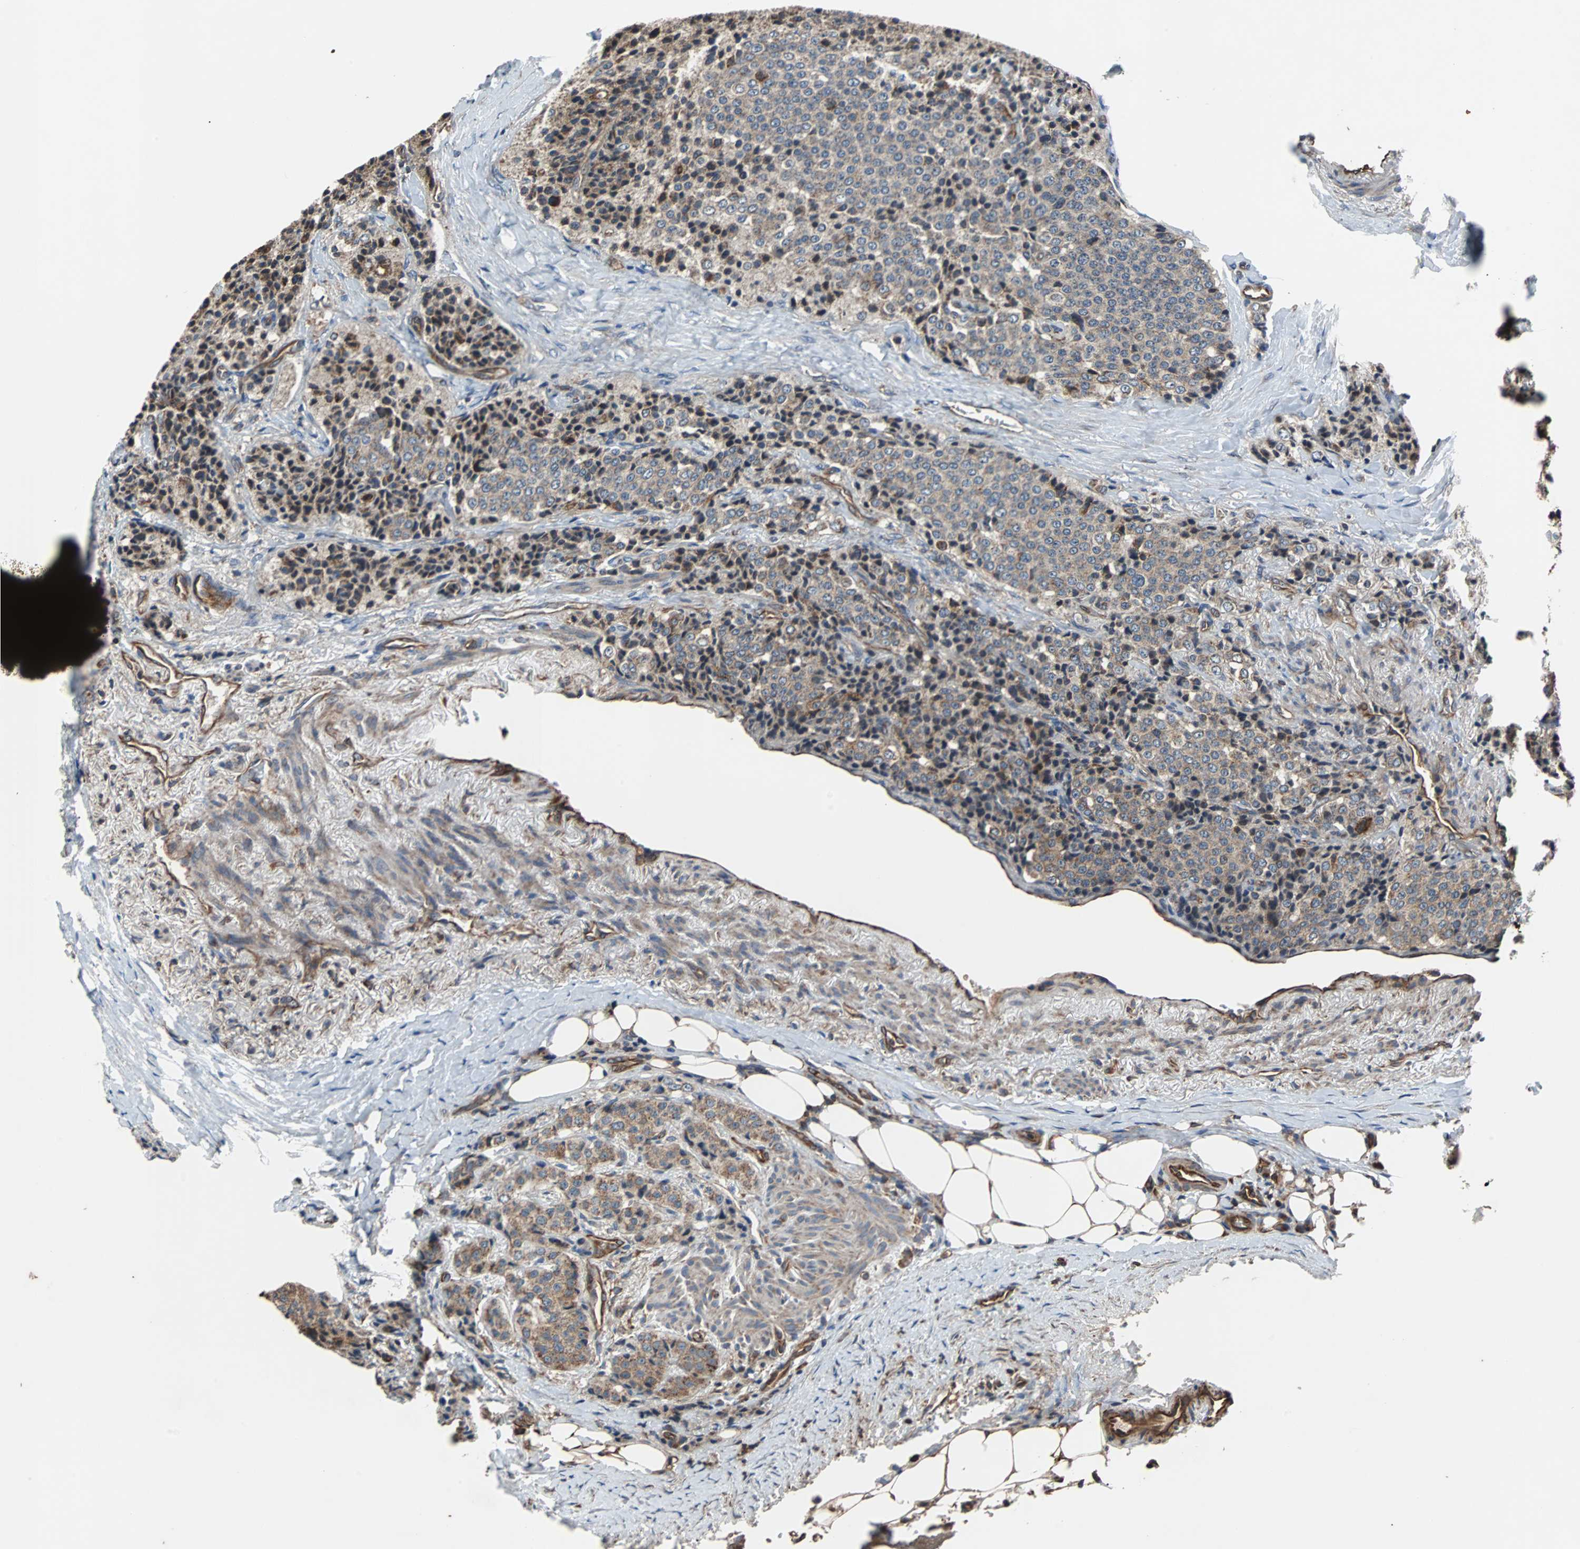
{"staining": {"intensity": "weak", "quantity": ">75%", "location": "cytoplasmic/membranous"}, "tissue": "carcinoid", "cell_type": "Tumor cells", "image_type": "cancer", "snomed": [{"axis": "morphology", "description": "Carcinoid, malignant, NOS"}, {"axis": "topography", "description": "Colon"}], "caption": "Carcinoid (malignant) tissue demonstrates weak cytoplasmic/membranous expression in approximately >75% of tumor cells", "gene": "ACTR3", "patient": {"sex": "female", "age": 61}}